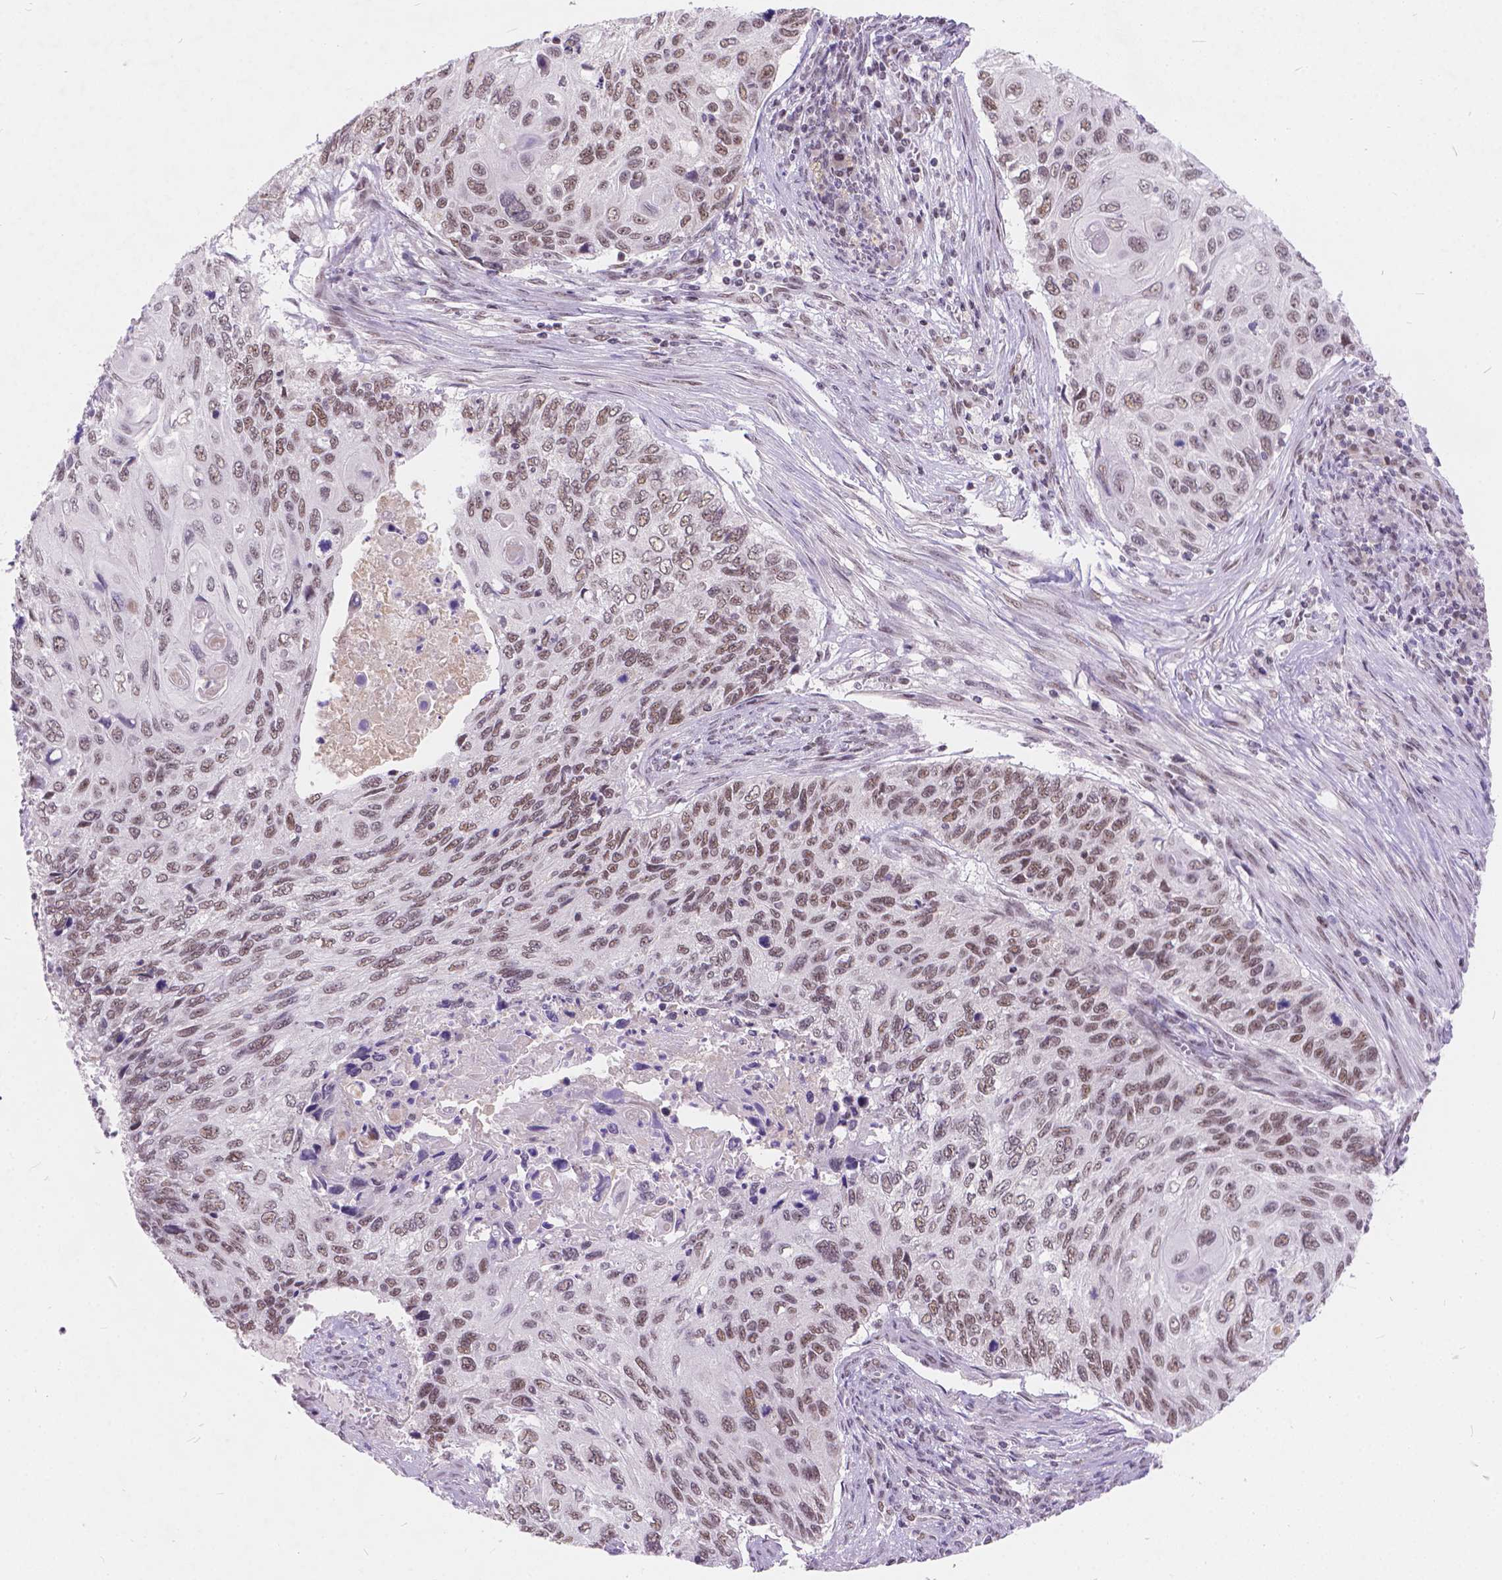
{"staining": {"intensity": "weak", "quantity": ">75%", "location": "nuclear"}, "tissue": "cervical cancer", "cell_type": "Tumor cells", "image_type": "cancer", "snomed": [{"axis": "morphology", "description": "Squamous cell carcinoma, NOS"}, {"axis": "topography", "description": "Cervix"}], "caption": "A high-resolution histopathology image shows immunohistochemistry (IHC) staining of cervical squamous cell carcinoma, which demonstrates weak nuclear staining in about >75% of tumor cells.", "gene": "FAM53A", "patient": {"sex": "female", "age": 70}}